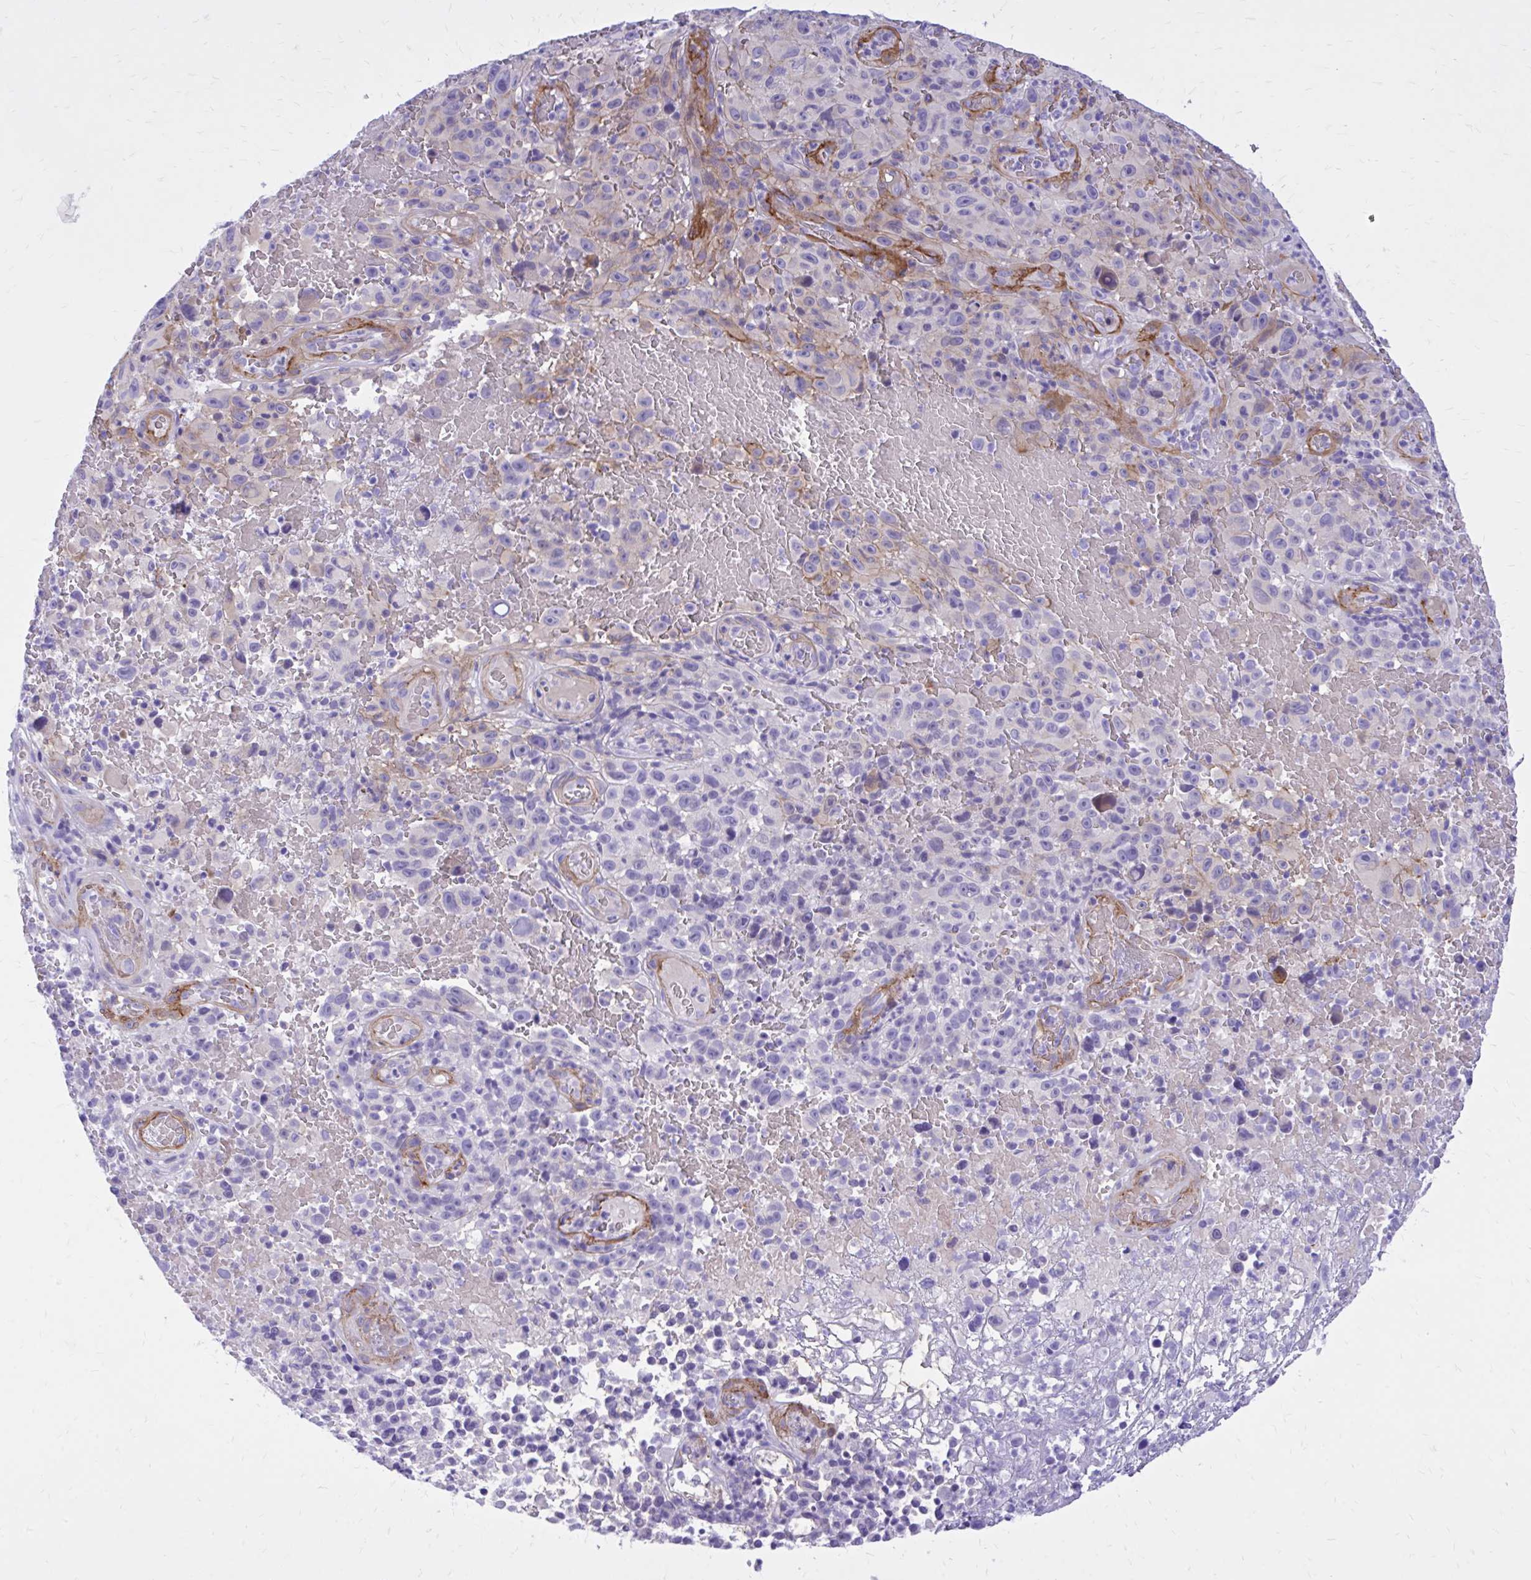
{"staining": {"intensity": "negative", "quantity": "none", "location": "none"}, "tissue": "melanoma", "cell_type": "Tumor cells", "image_type": "cancer", "snomed": [{"axis": "morphology", "description": "Malignant melanoma, NOS"}, {"axis": "topography", "description": "Skin"}], "caption": "An immunohistochemistry image of malignant melanoma is shown. There is no staining in tumor cells of malignant melanoma.", "gene": "EPB41L1", "patient": {"sex": "female", "age": 82}}